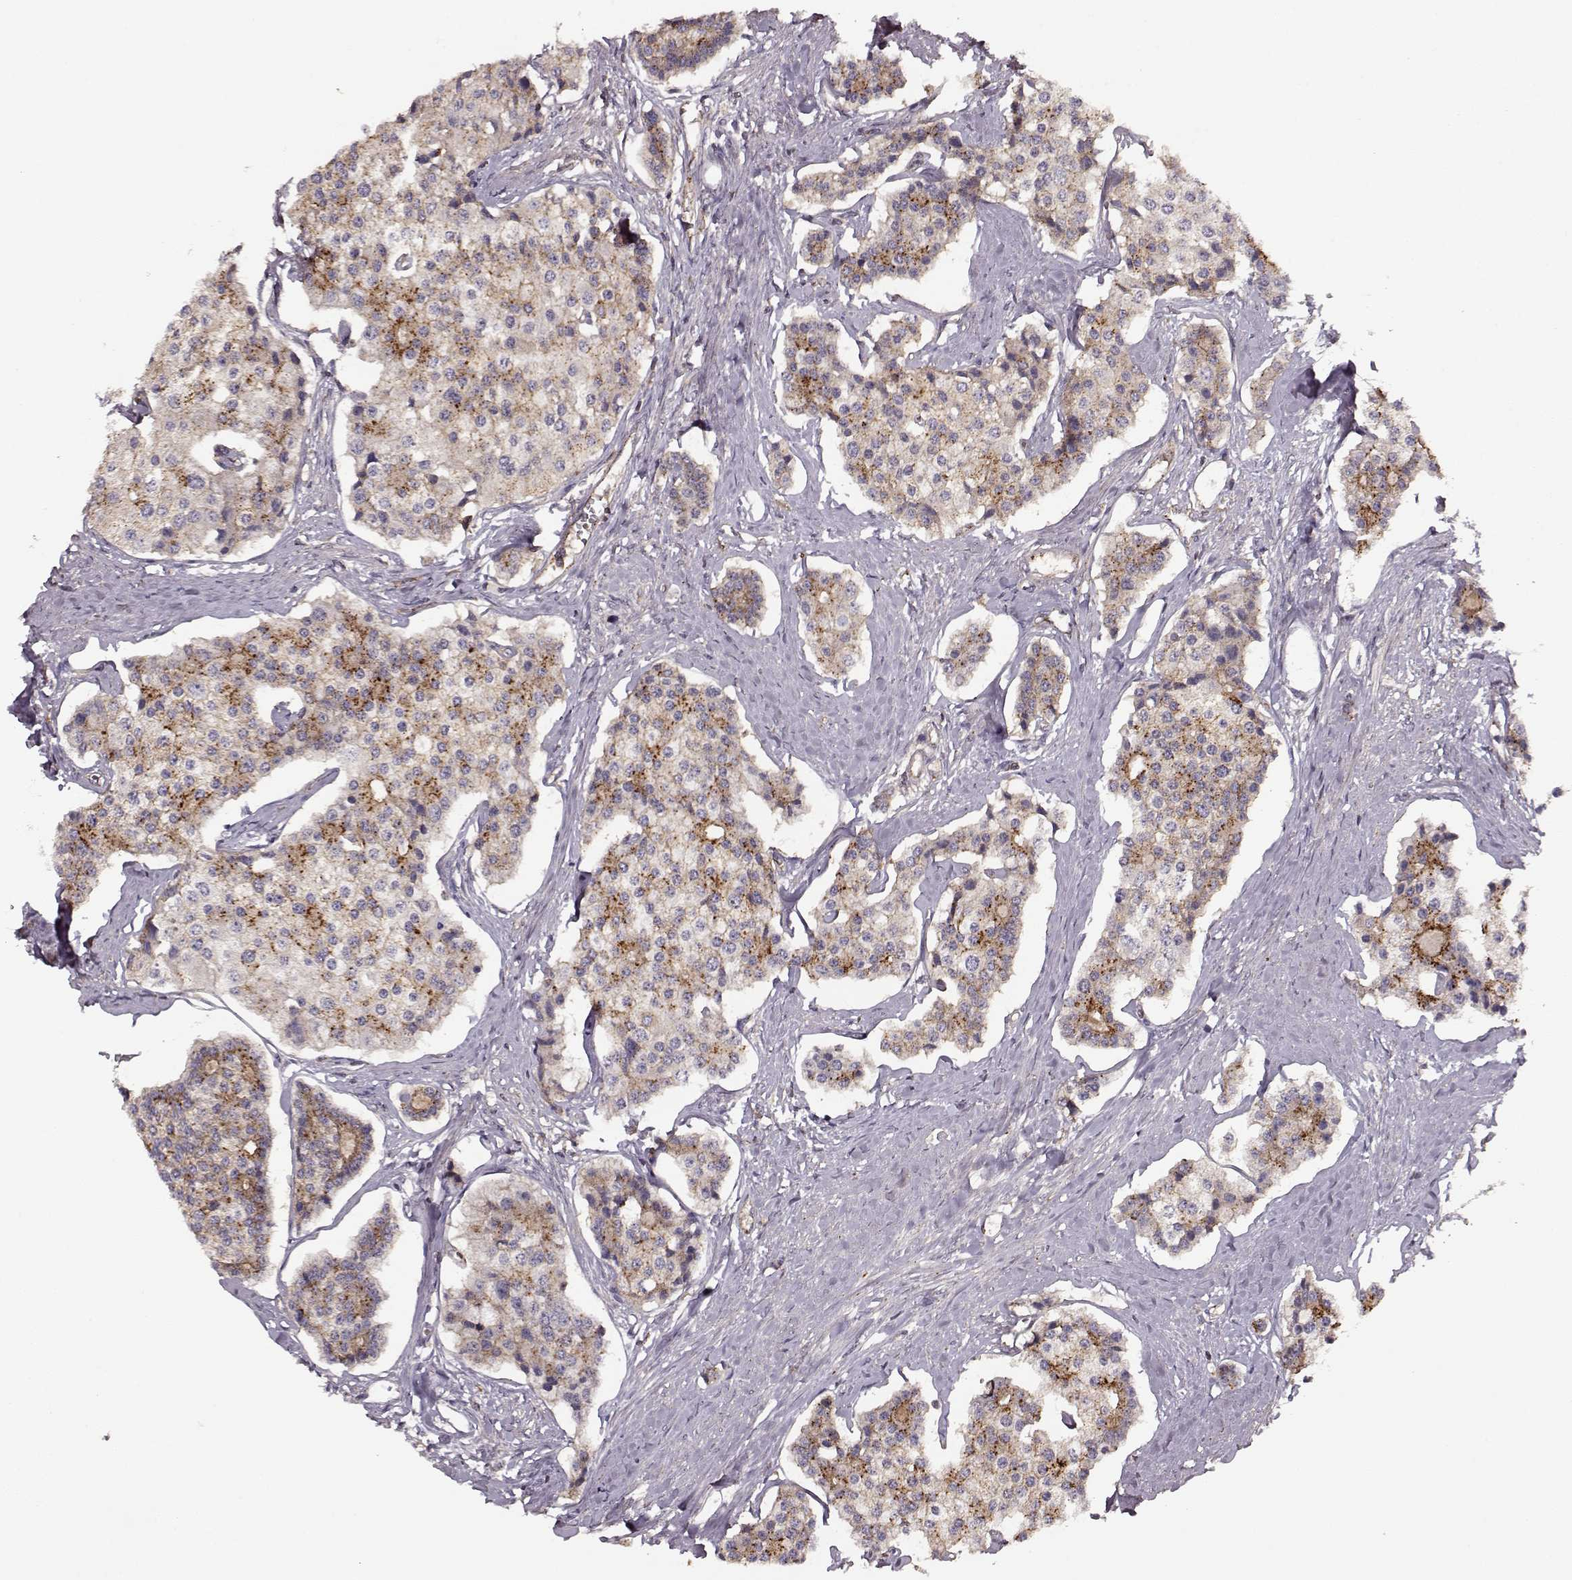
{"staining": {"intensity": "weak", "quantity": "<25%", "location": "cytoplasmic/membranous"}, "tissue": "carcinoid", "cell_type": "Tumor cells", "image_type": "cancer", "snomed": [{"axis": "morphology", "description": "Carcinoid, malignant, NOS"}, {"axis": "topography", "description": "Small intestine"}], "caption": "This is a photomicrograph of immunohistochemistry (IHC) staining of carcinoid, which shows no positivity in tumor cells.", "gene": "IFRD2", "patient": {"sex": "female", "age": 65}}